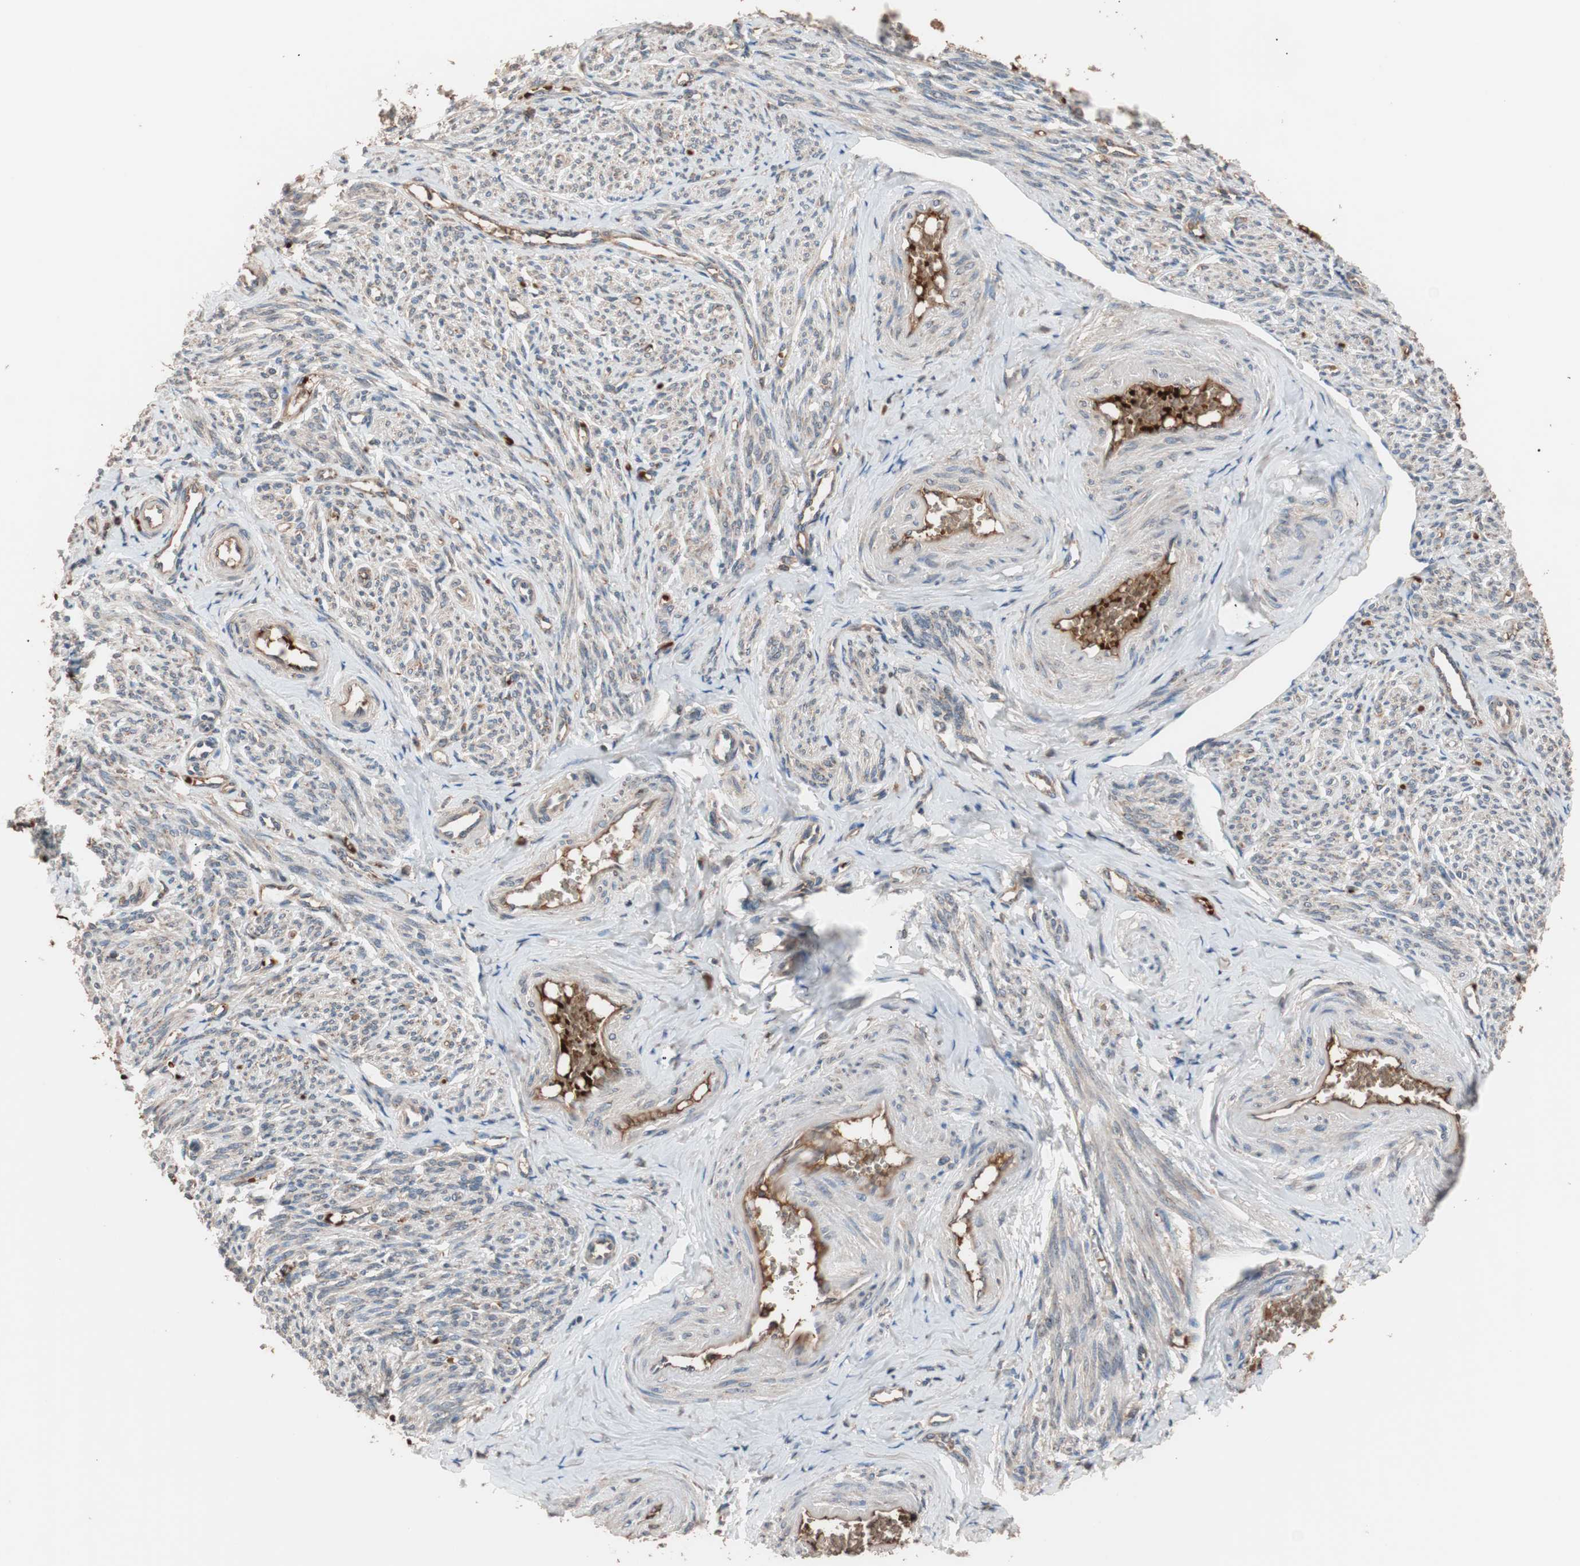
{"staining": {"intensity": "moderate", "quantity": ">75%", "location": "cytoplasmic/membranous"}, "tissue": "smooth muscle", "cell_type": "Smooth muscle cells", "image_type": "normal", "snomed": [{"axis": "morphology", "description": "Normal tissue, NOS"}, {"axis": "topography", "description": "Smooth muscle"}], "caption": "The image shows immunohistochemical staining of unremarkable smooth muscle. There is moderate cytoplasmic/membranous expression is identified in about >75% of smooth muscle cells.", "gene": "GLYCTK", "patient": {"sex": "female", "age": 65}}